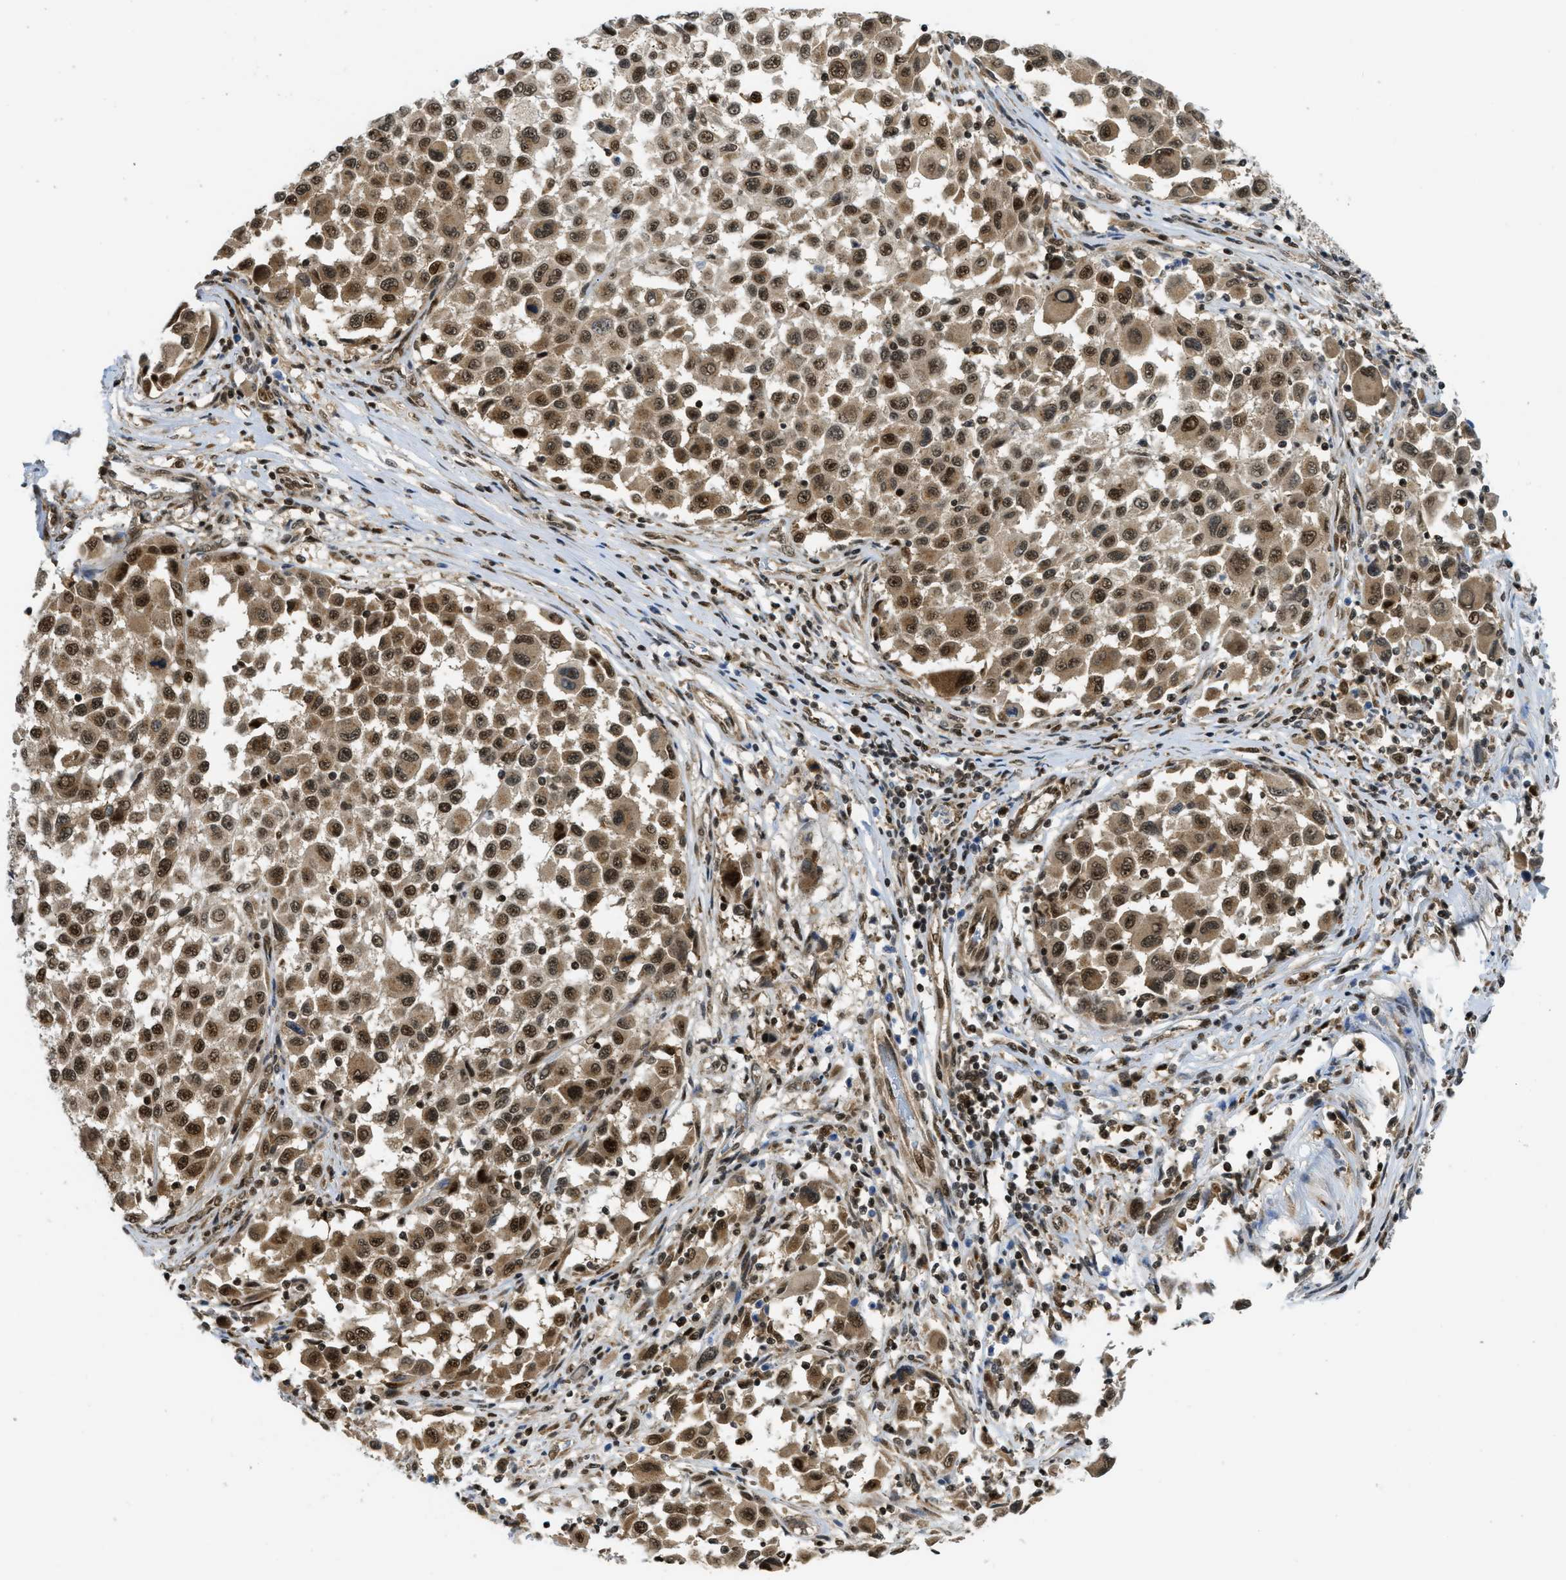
{"staining": {"intensity": "moderate", "quantity": ">75%", "location": "cytoplasmic/membranous,nuclear"}, "tissue": "melanoma", "cell_type": "Tumor cells", "image_type": "cancer", "snomed": [{"axis": "morphology", "description": "Malignant melanoma, Metastatic site"}, {"axis": "topography", "description": "Lymph node"}], "caption": "Immunohistochemical staining of melanoma reveals medium levels of moderate cytoplasmic/membranous and nuclear protein positivity in about >75% of tumor cells.", "gene": "TACC1", "patient": {"sex": "male", "age": 61}}